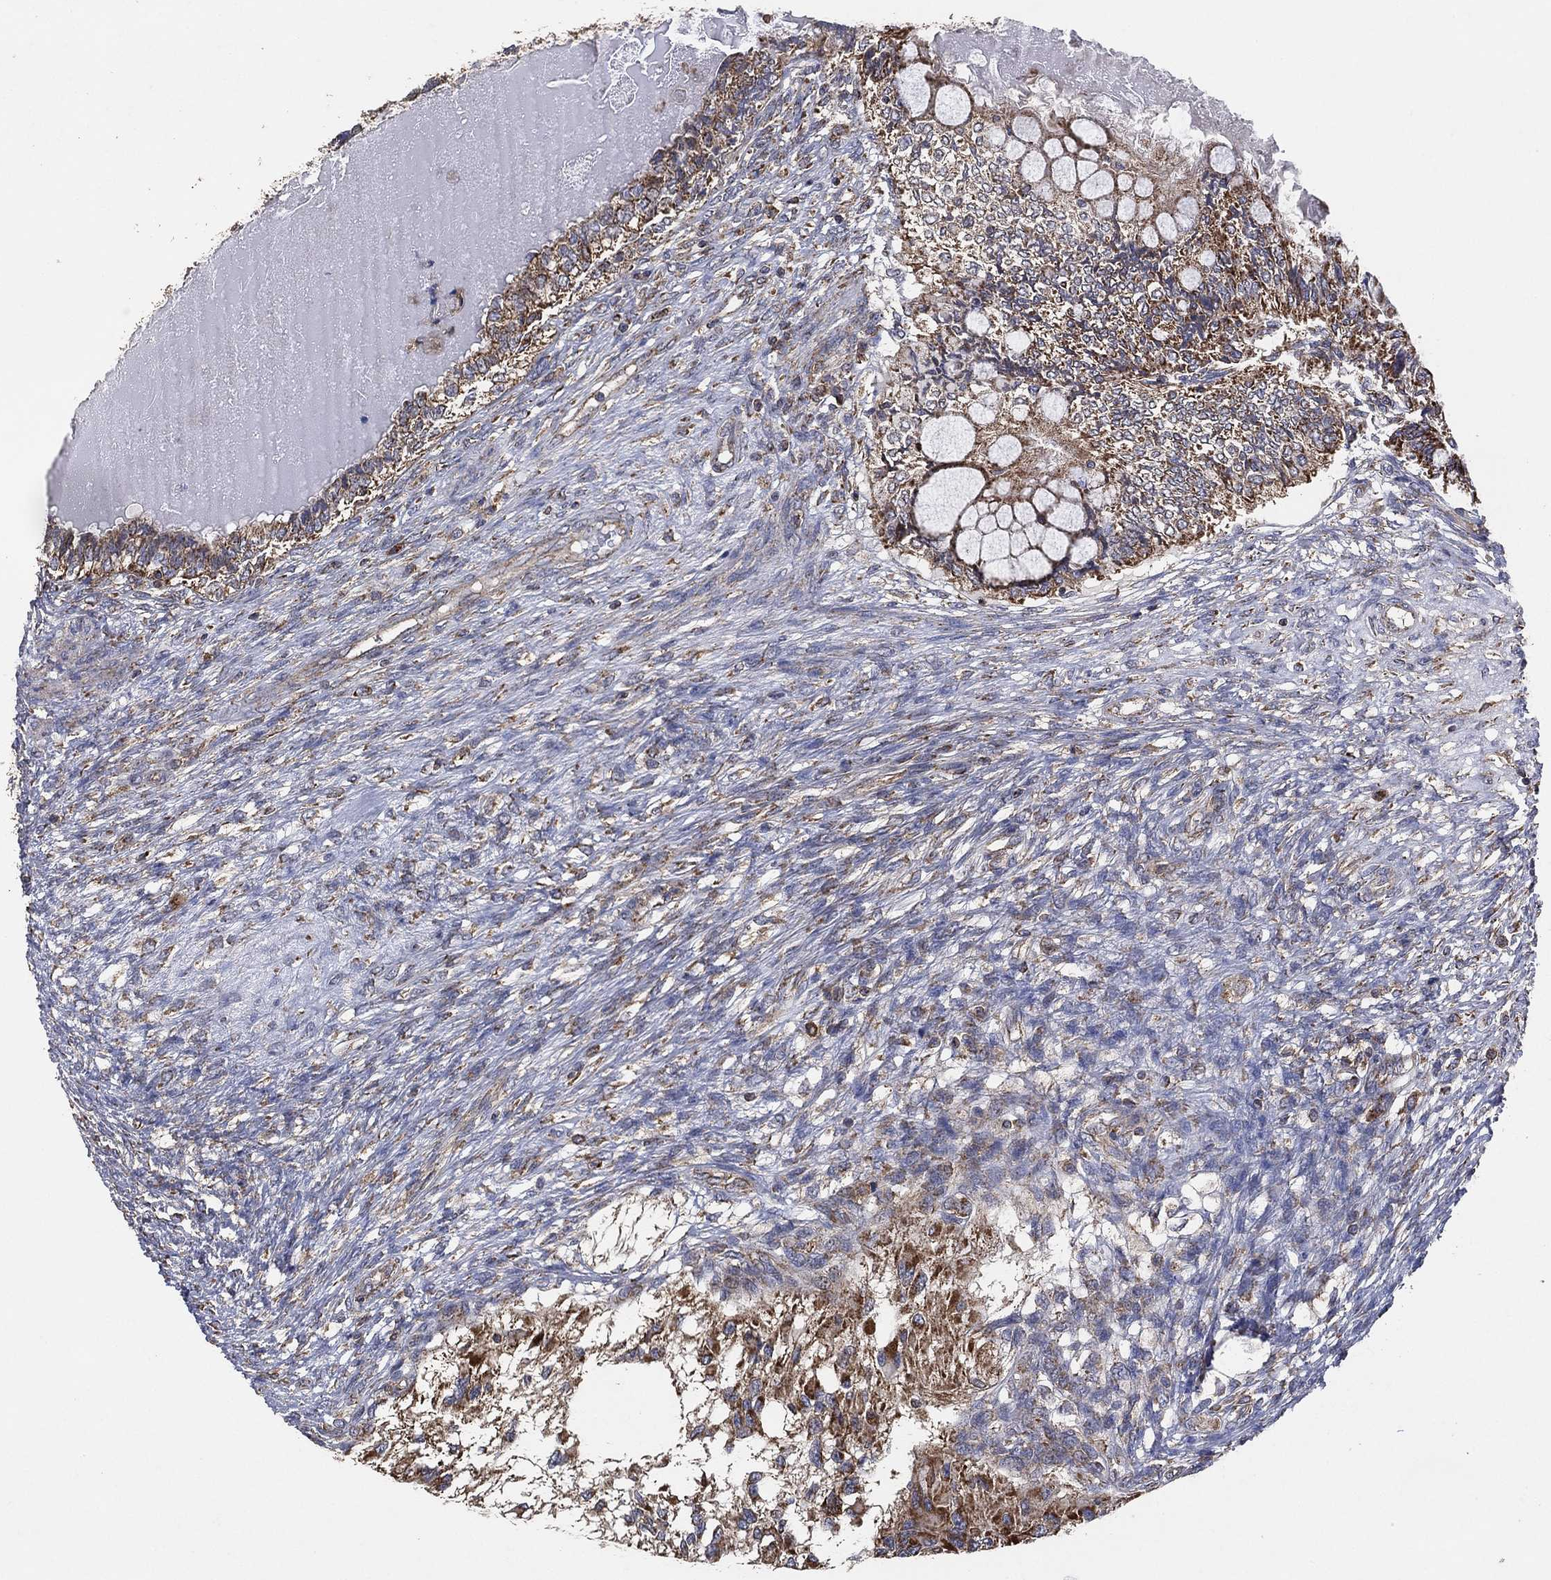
{"staining": {"intensity": "moderate", "quantity": "25%-75%", "location": "cytoplasmic/membranous"}, "tissue": "testis cancer", "cell_type": "Tumor cells", "image_type": "cancer", "snomed": [{"axis": "morphology", "description": "Seminoma, NOS"}, {"axis": "morphology", "description": "Carcinoma, Embryonal, NOS"}, {"axis": "topography", "description": "Testis"}], "caption": "Embryonal carcinoma (testis) stained with a brown dye displays moderate cytoplasmic/membranous positive positivity in about 25%-75% of tumor cells.", "gene": "LIMD1", "patient": {"sex": "male", "age": 41}}